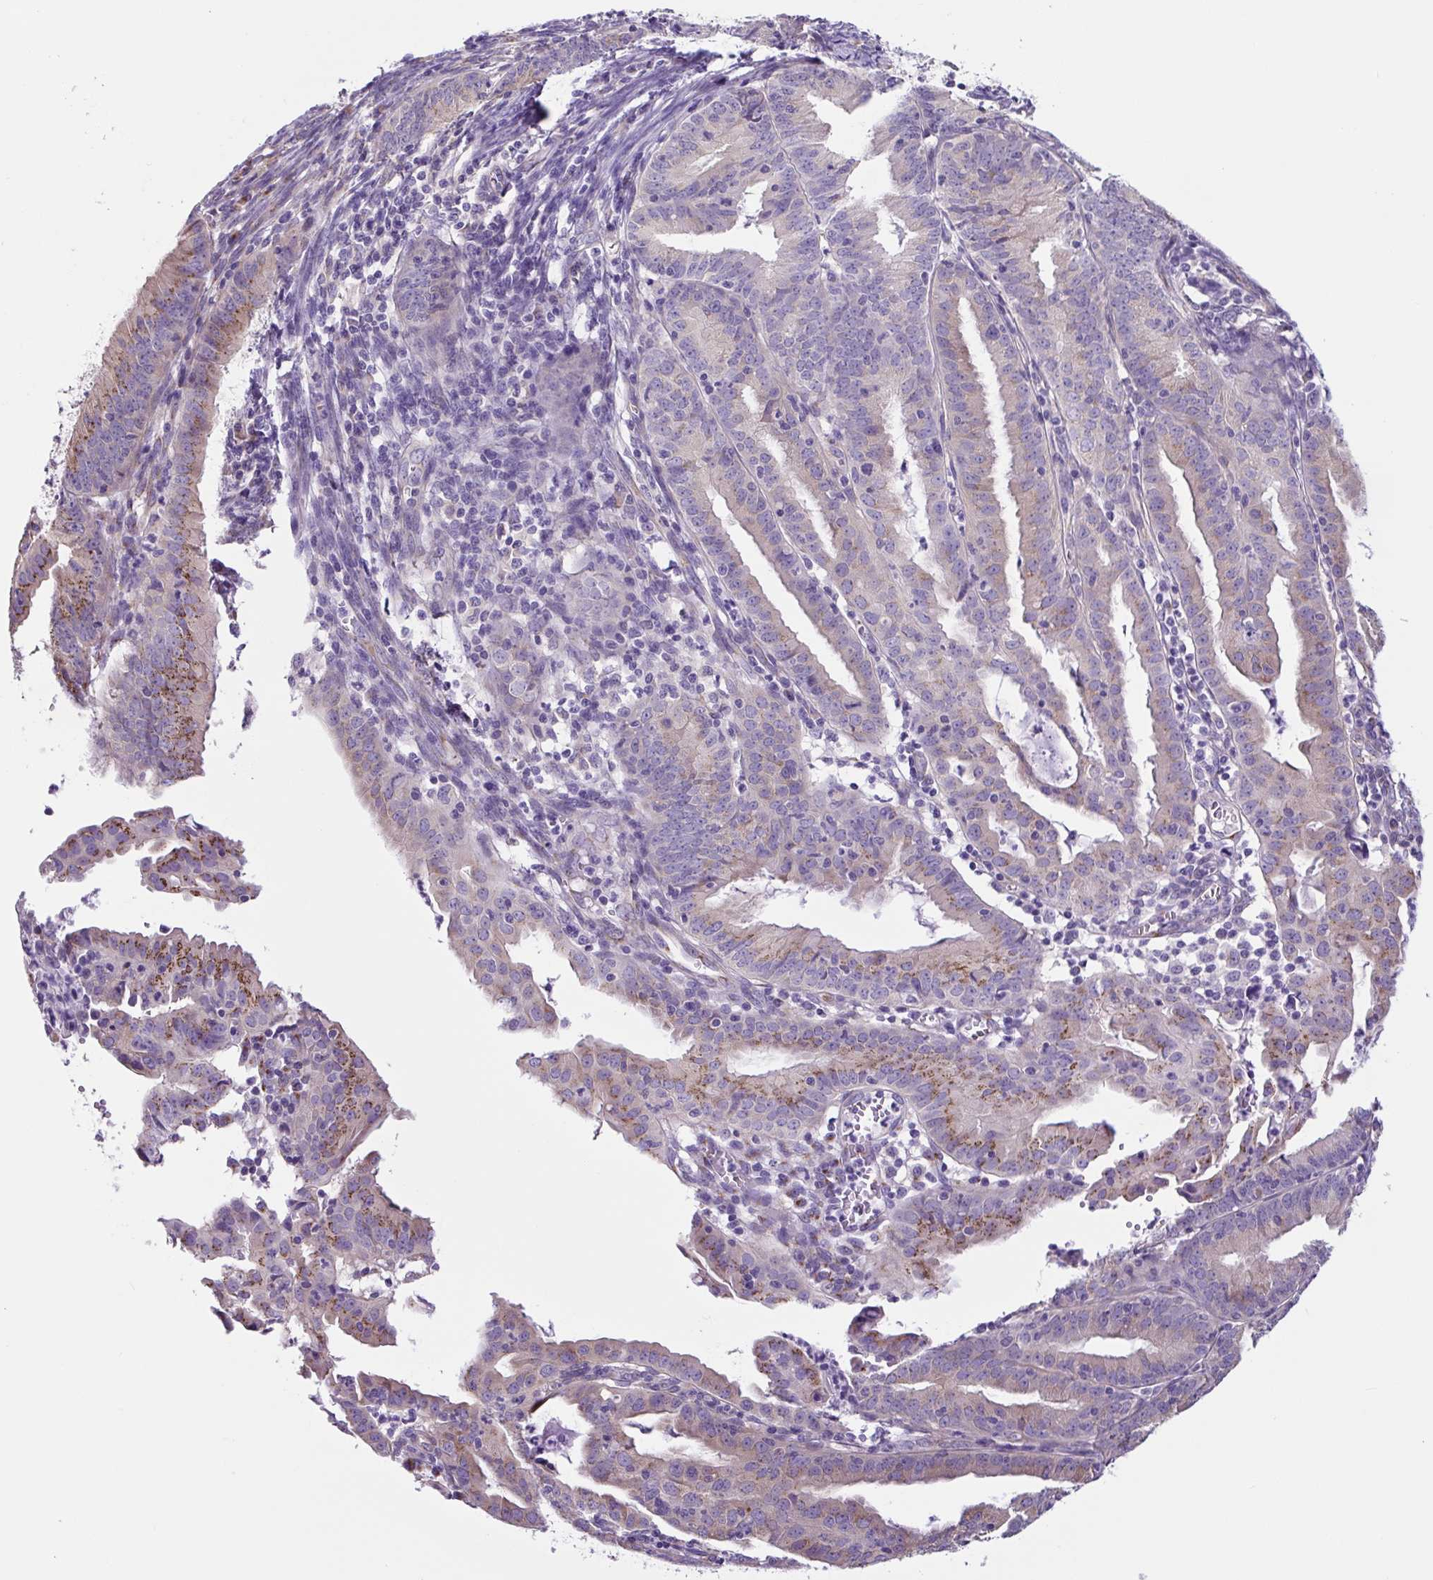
{"staining": {"intensity": "moderate", "quantity": "25%-75%", "location": "cytoplasmic/membranous"}, "tissue": "endometrial cancer", "cell_type": "Tumor cells", "image_type": "cancer", "snomed": [{"axis": "morphology", "description": "Adenocarcinoma, NOS"}, {"axis": "topography", "description": "Endometrium"}], "caption": "Immunohistochemical staining of adenocarcinoma (endometrial) reveals medium levels of moderate cytoplasmic/membranous protein positivity in about 25%-75% of tumor cells.", "gene": "GORASP1", "patient": {"sex": "female", "age": 60}}